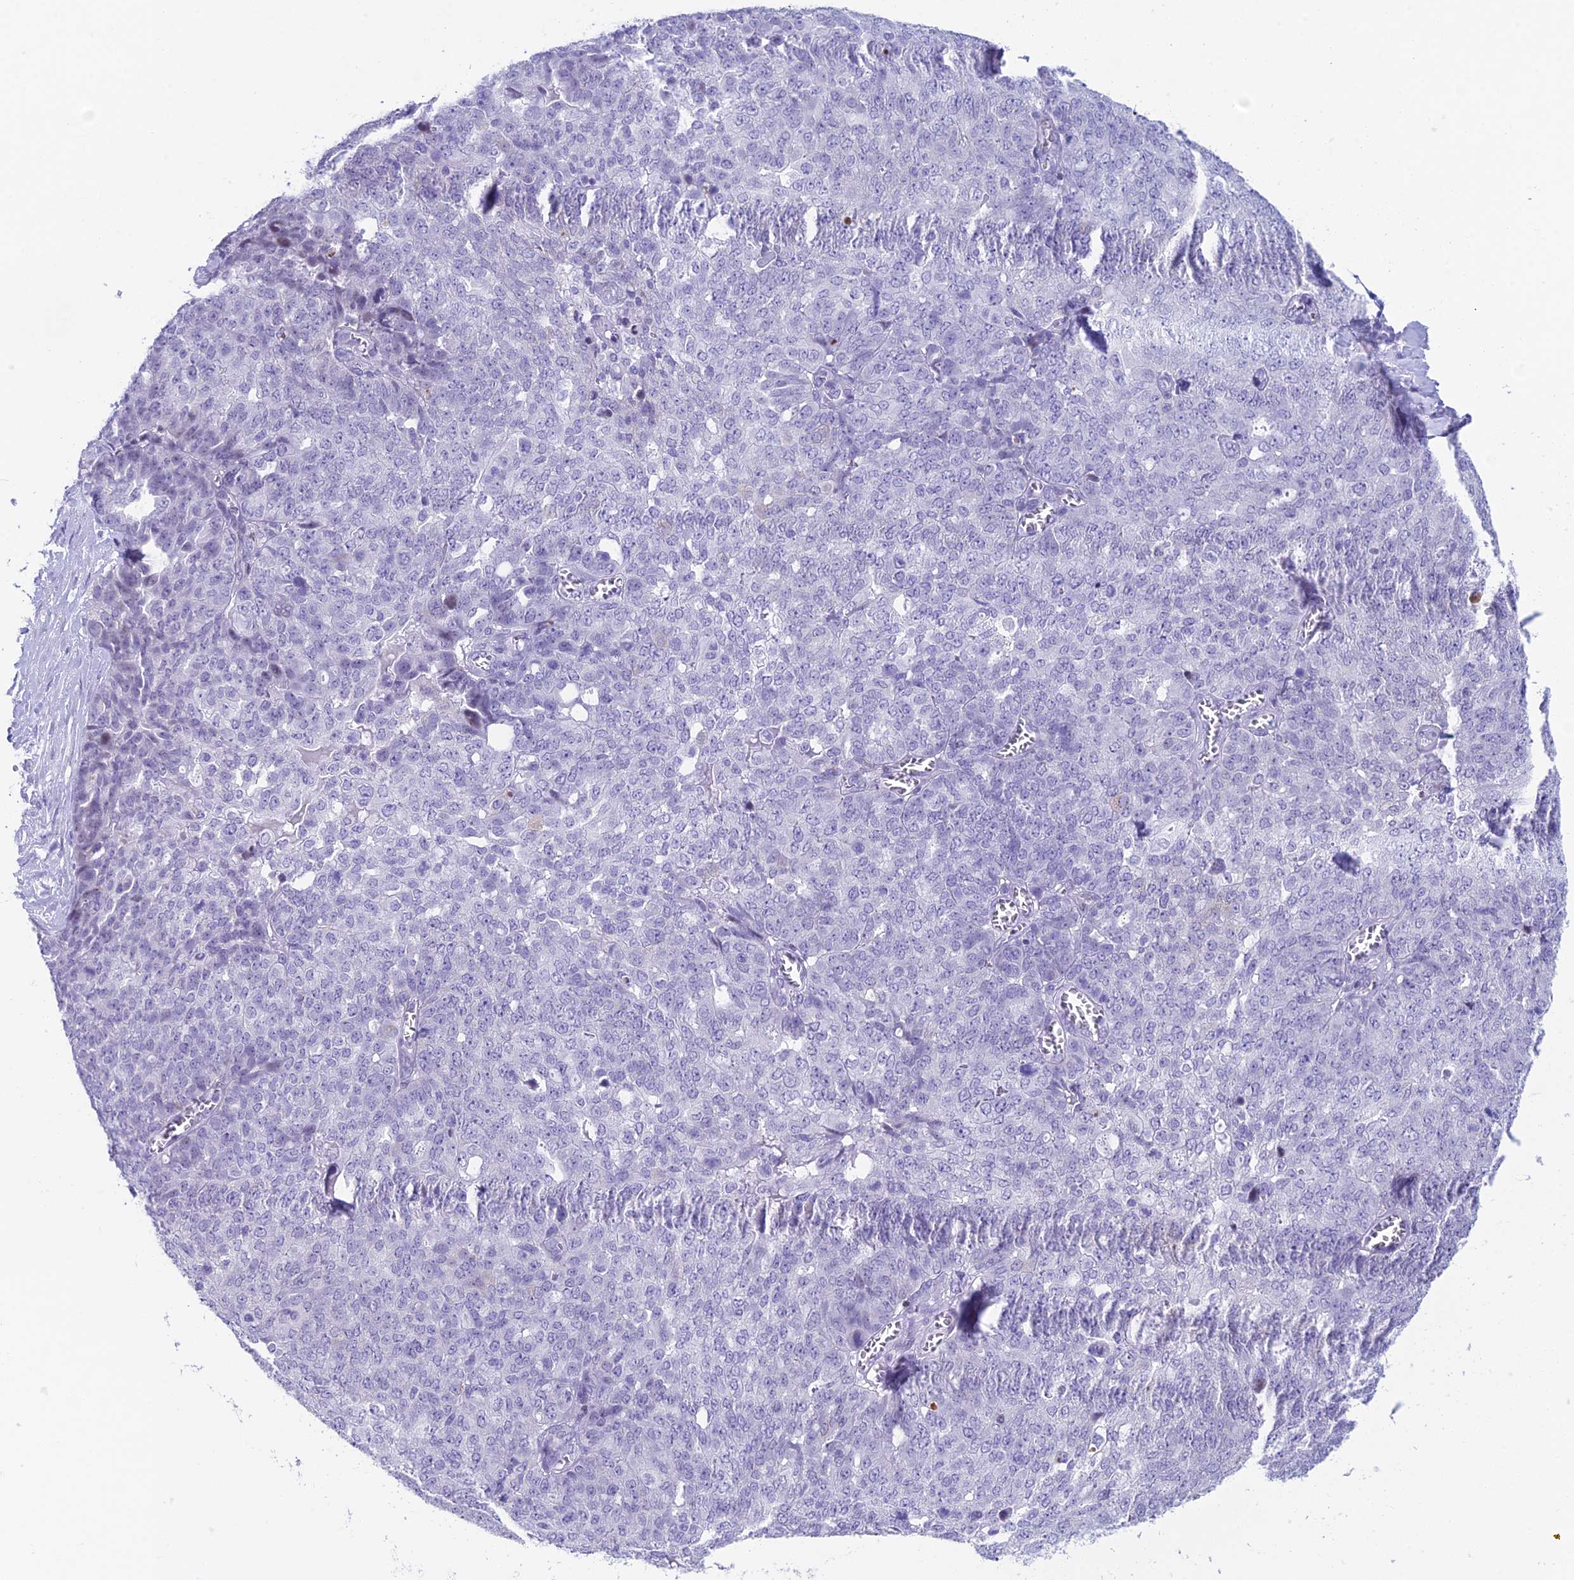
{"staining": {"intensity": "negative", "quantity": "none", "location": "none"}, "tissue": "ovarian cancer", "cell_type": "Tumor cells", "image_type": "cancer", "snomed": [{"axis": "morphology", "description": "Cystadenocarcinoma, serous, NOS"}, {"axis": "topography", "description": "Soft tissue"}, {"axis": "topography", "description": "Ovary"}], "caption": "Immunohistochemical staining of human serous cystadenocarcinoma (ovarian) shows no significant expression in tumor cells.", "gene": "CC2D2A", "patient": {"sex": "female", "age": 57}}